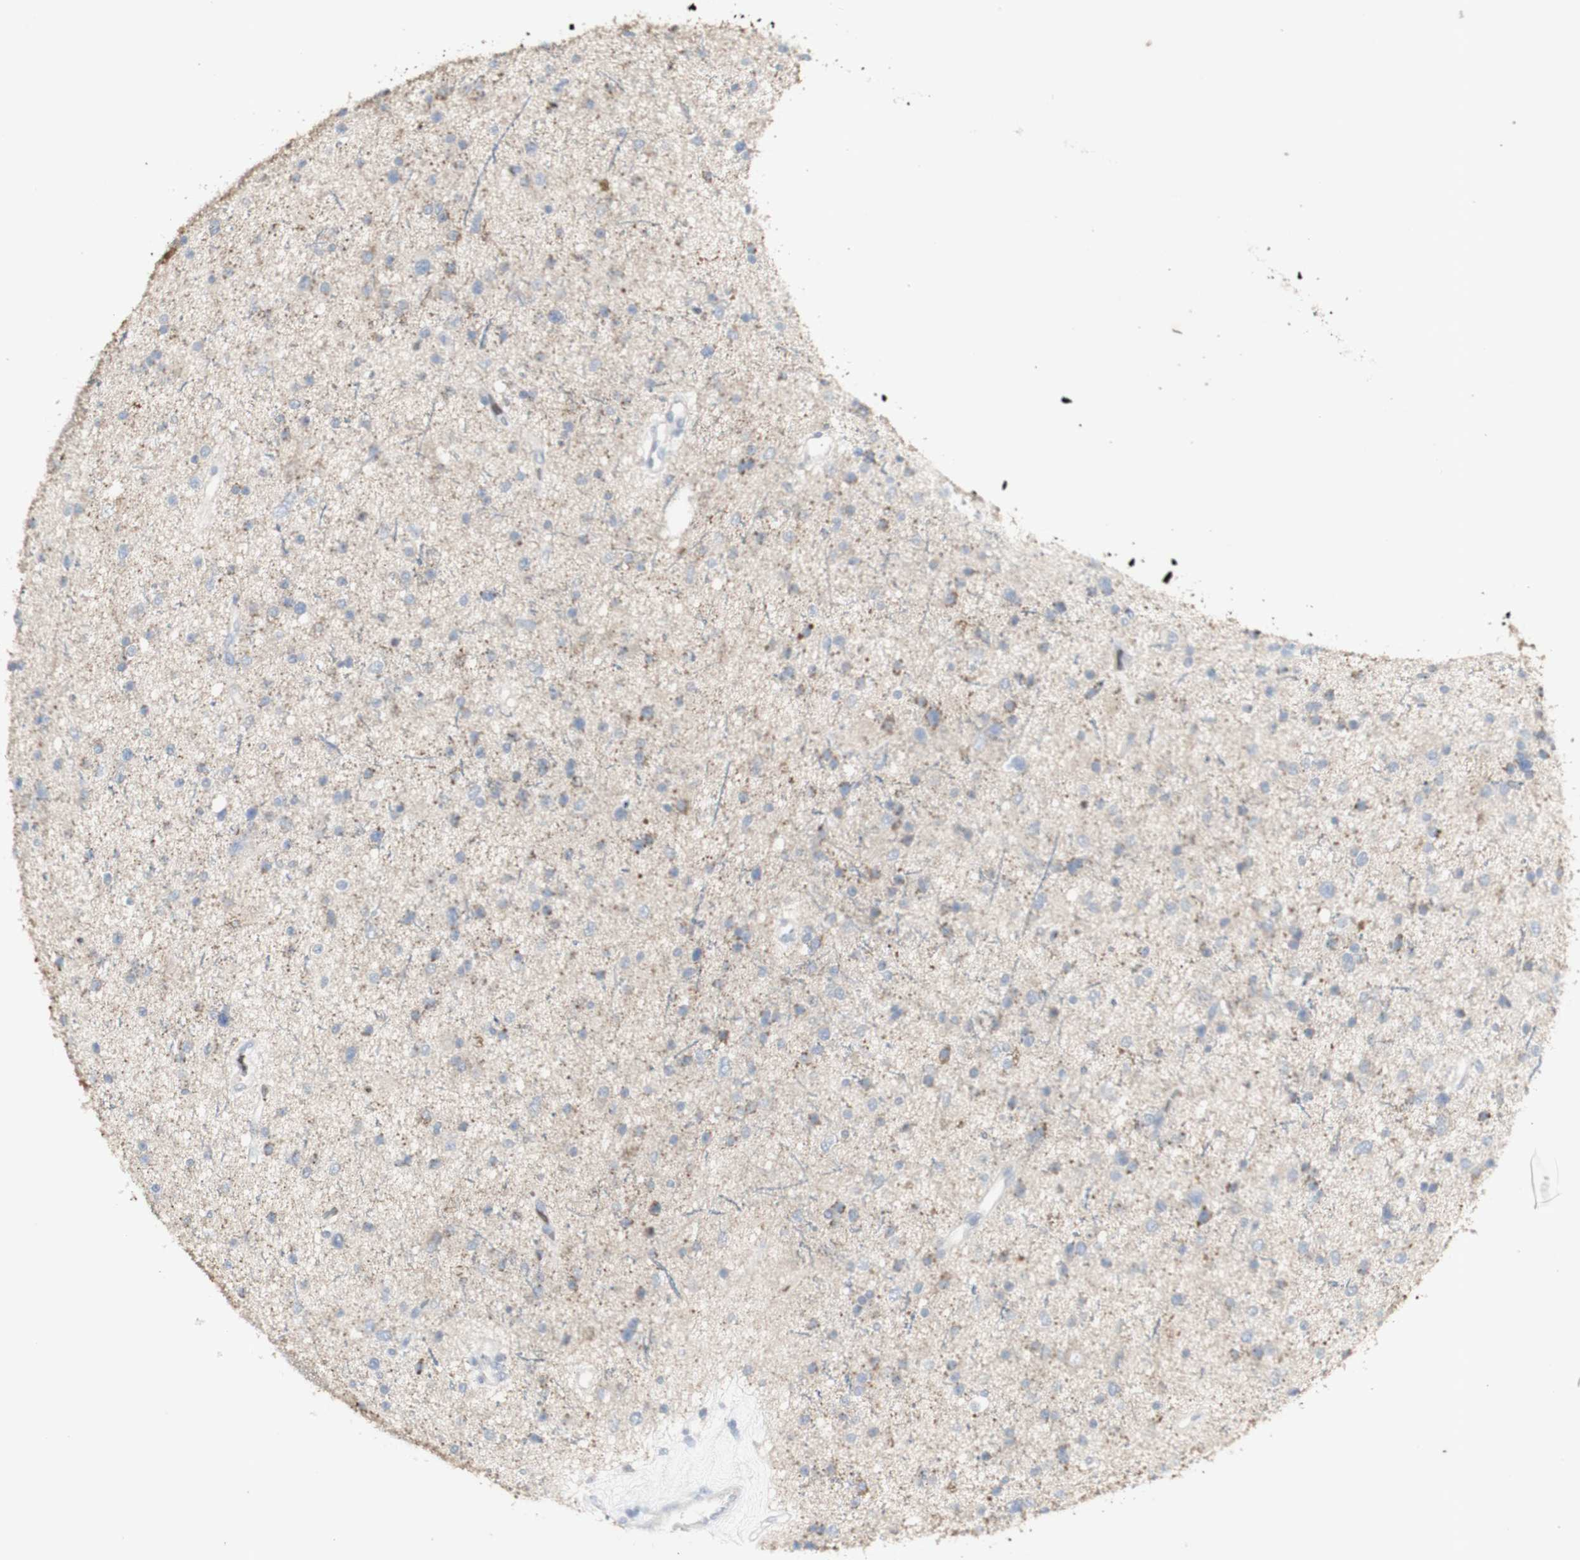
{"staining": {"intensity": "negative", "quantity": "none", "location": "none"}, "tissue": "glioma", "cell_type": "Tumor cells", "image_type": "cancer", "snomed": [{"axis": "morphology", "description": "Glioma, malignant, Low grade"}, {"axis": "topography", "description": "Brain"}], "caption": "Tumor cells show no significant expression in glioma.", "gene": "INS", "patient": {"sex": "female", "age": 37}}